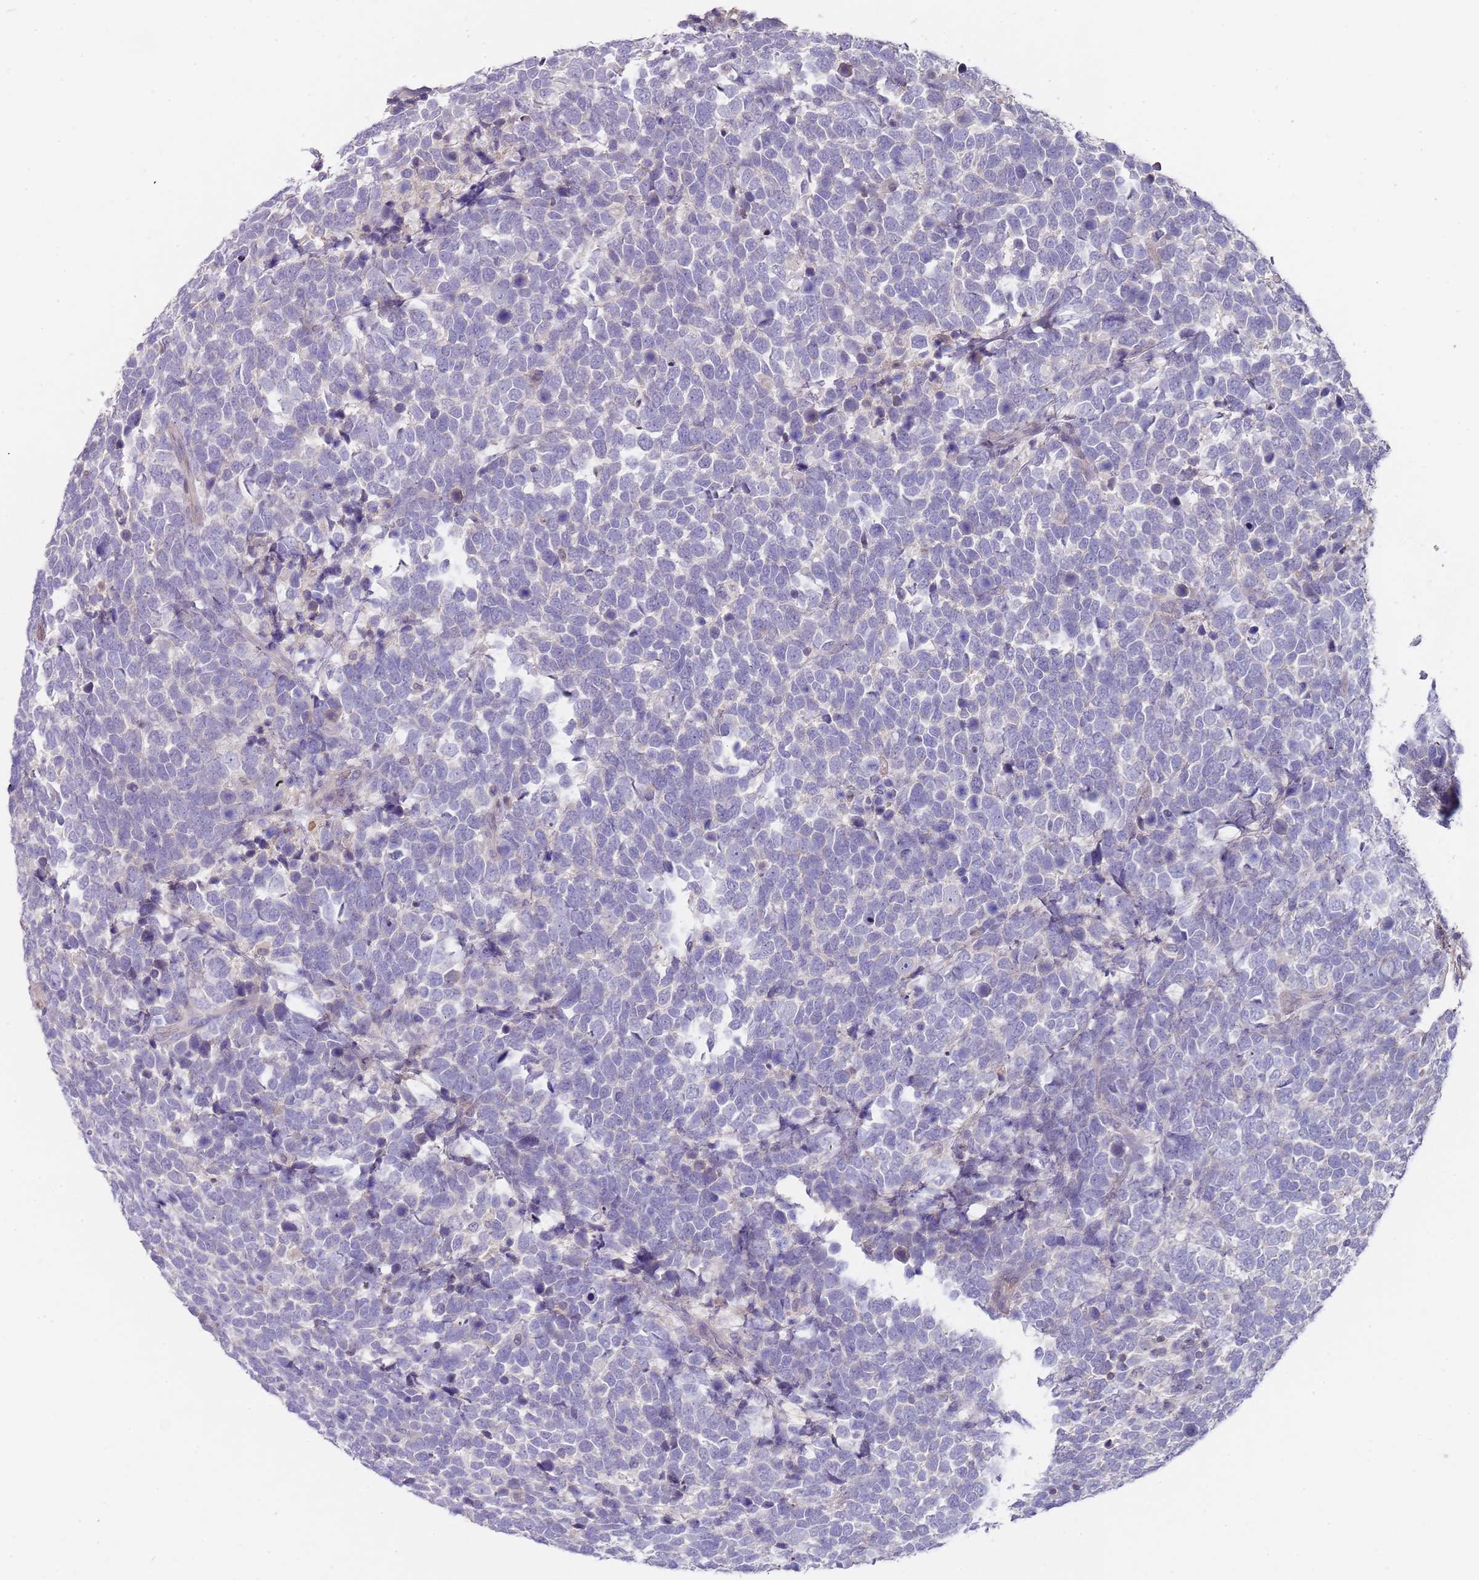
{"staining": {"intensity": "negative", "quantity": "none", "location": "none"}, "tissue": "urothelial cancer", "cell_type": "Tumor cells", "image_type": "cancer", "snomed": [{"axis": "morphology", "description": "Urothelial carcinoma, High grade"}, {"axis": "topography", "description": "Urinary bladder"}], "caption": "IHC photomicrograph of urothelial cancer stained for a protein (brown), which demonstrates no staining in tumor cells. (DAB immunohistochemistry with hematoxylin counter stain).", "gene": "PRAC1", "patient": {"sex": "female", "age": 82}}